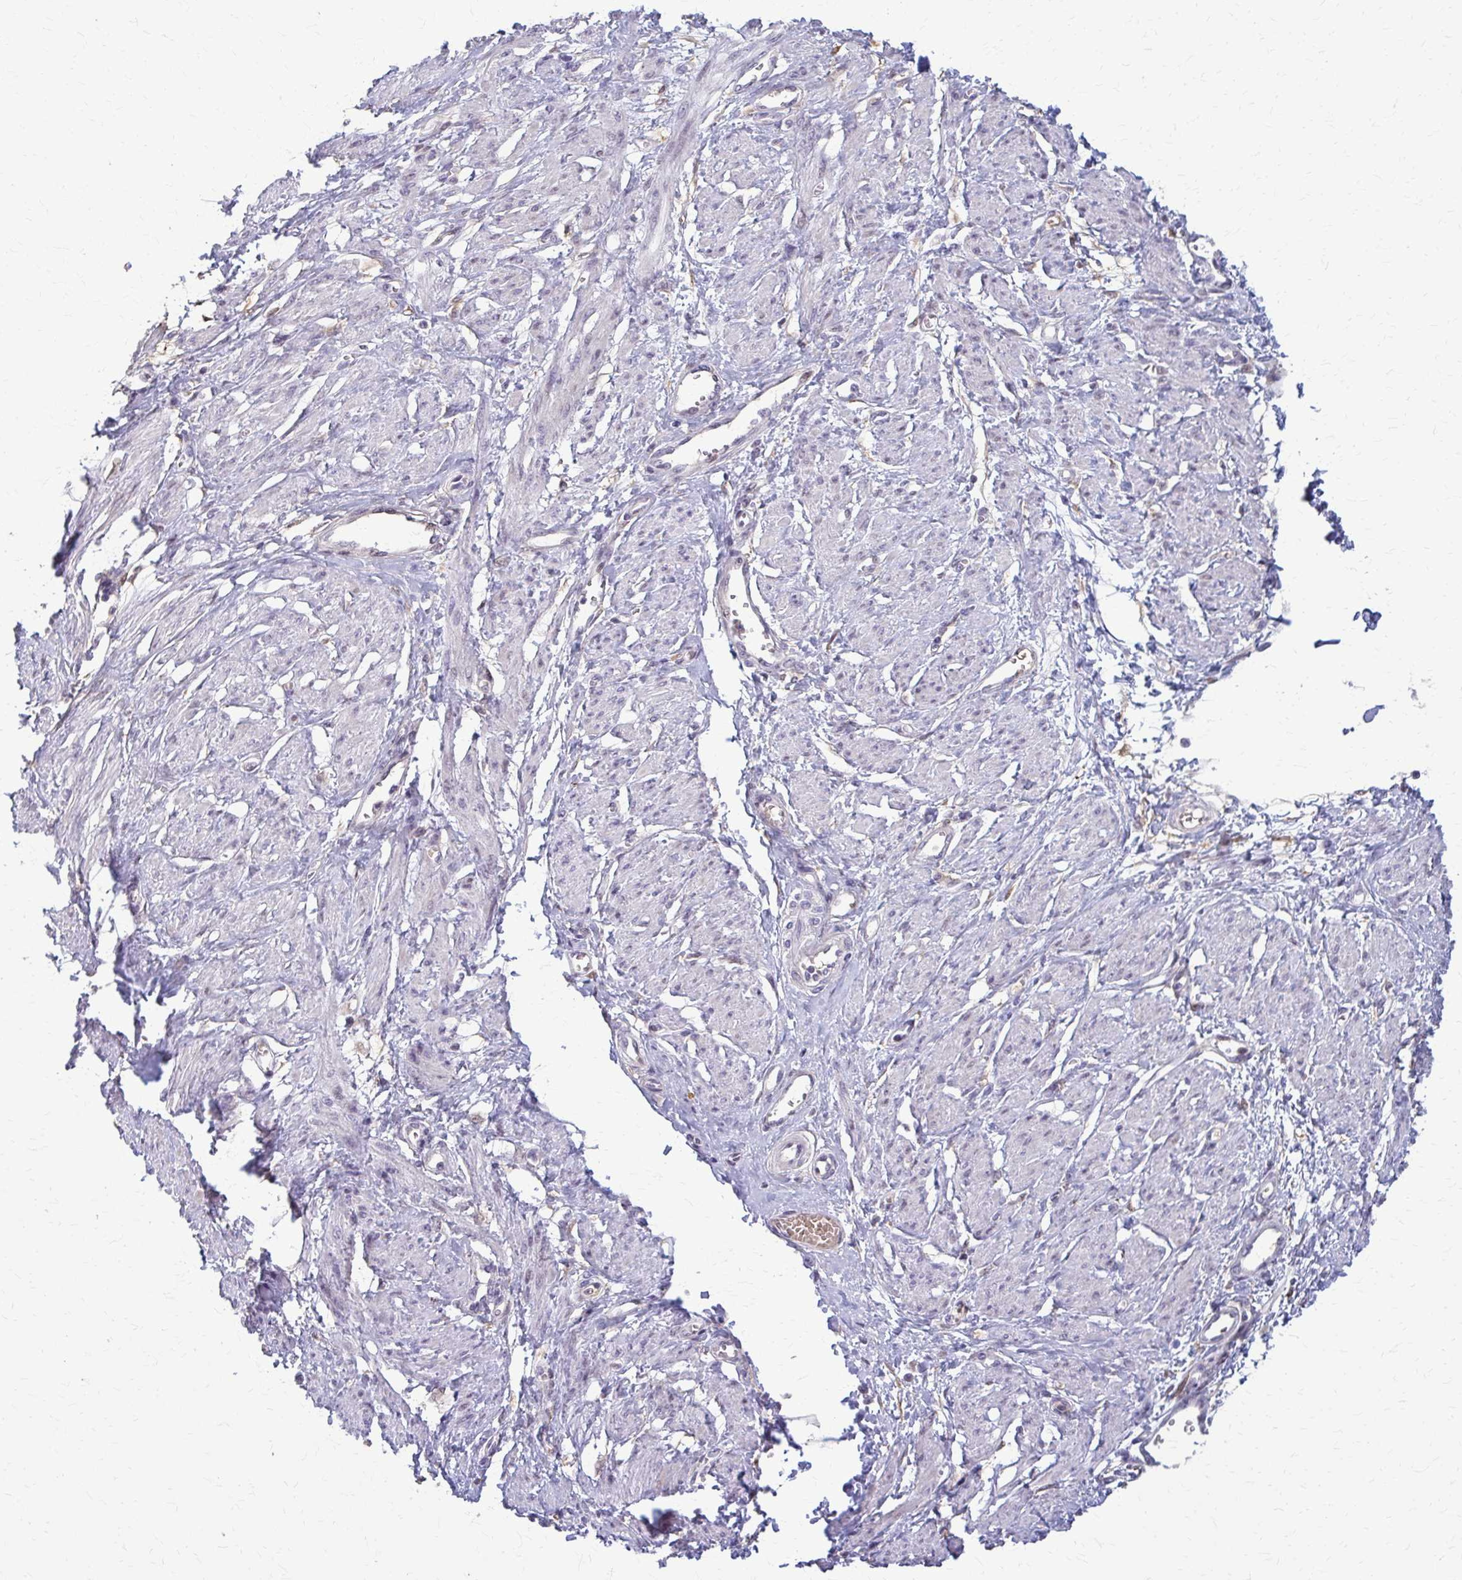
{"staining": {"intensity": "weak", "quantity": "<25%", "location": "cytoplasmic/membranous"}, "tissue": "smooth muscle", "cell_type": "Smooth muscle cells", "image_type": "normal", "snomed": [{"axis": "morphology", "description": "Normal tissue, NOS"}, {"axis": "topography", "description": "Smooth muscle"}, {"axis": "topography", "description": "Uterus"}], "caption": "The histopathology image displays no staining of smooth muscle cells in normal smooth muscle.", "gene": "ZNF34", "patient": {"sex": "female", "age": 39}}